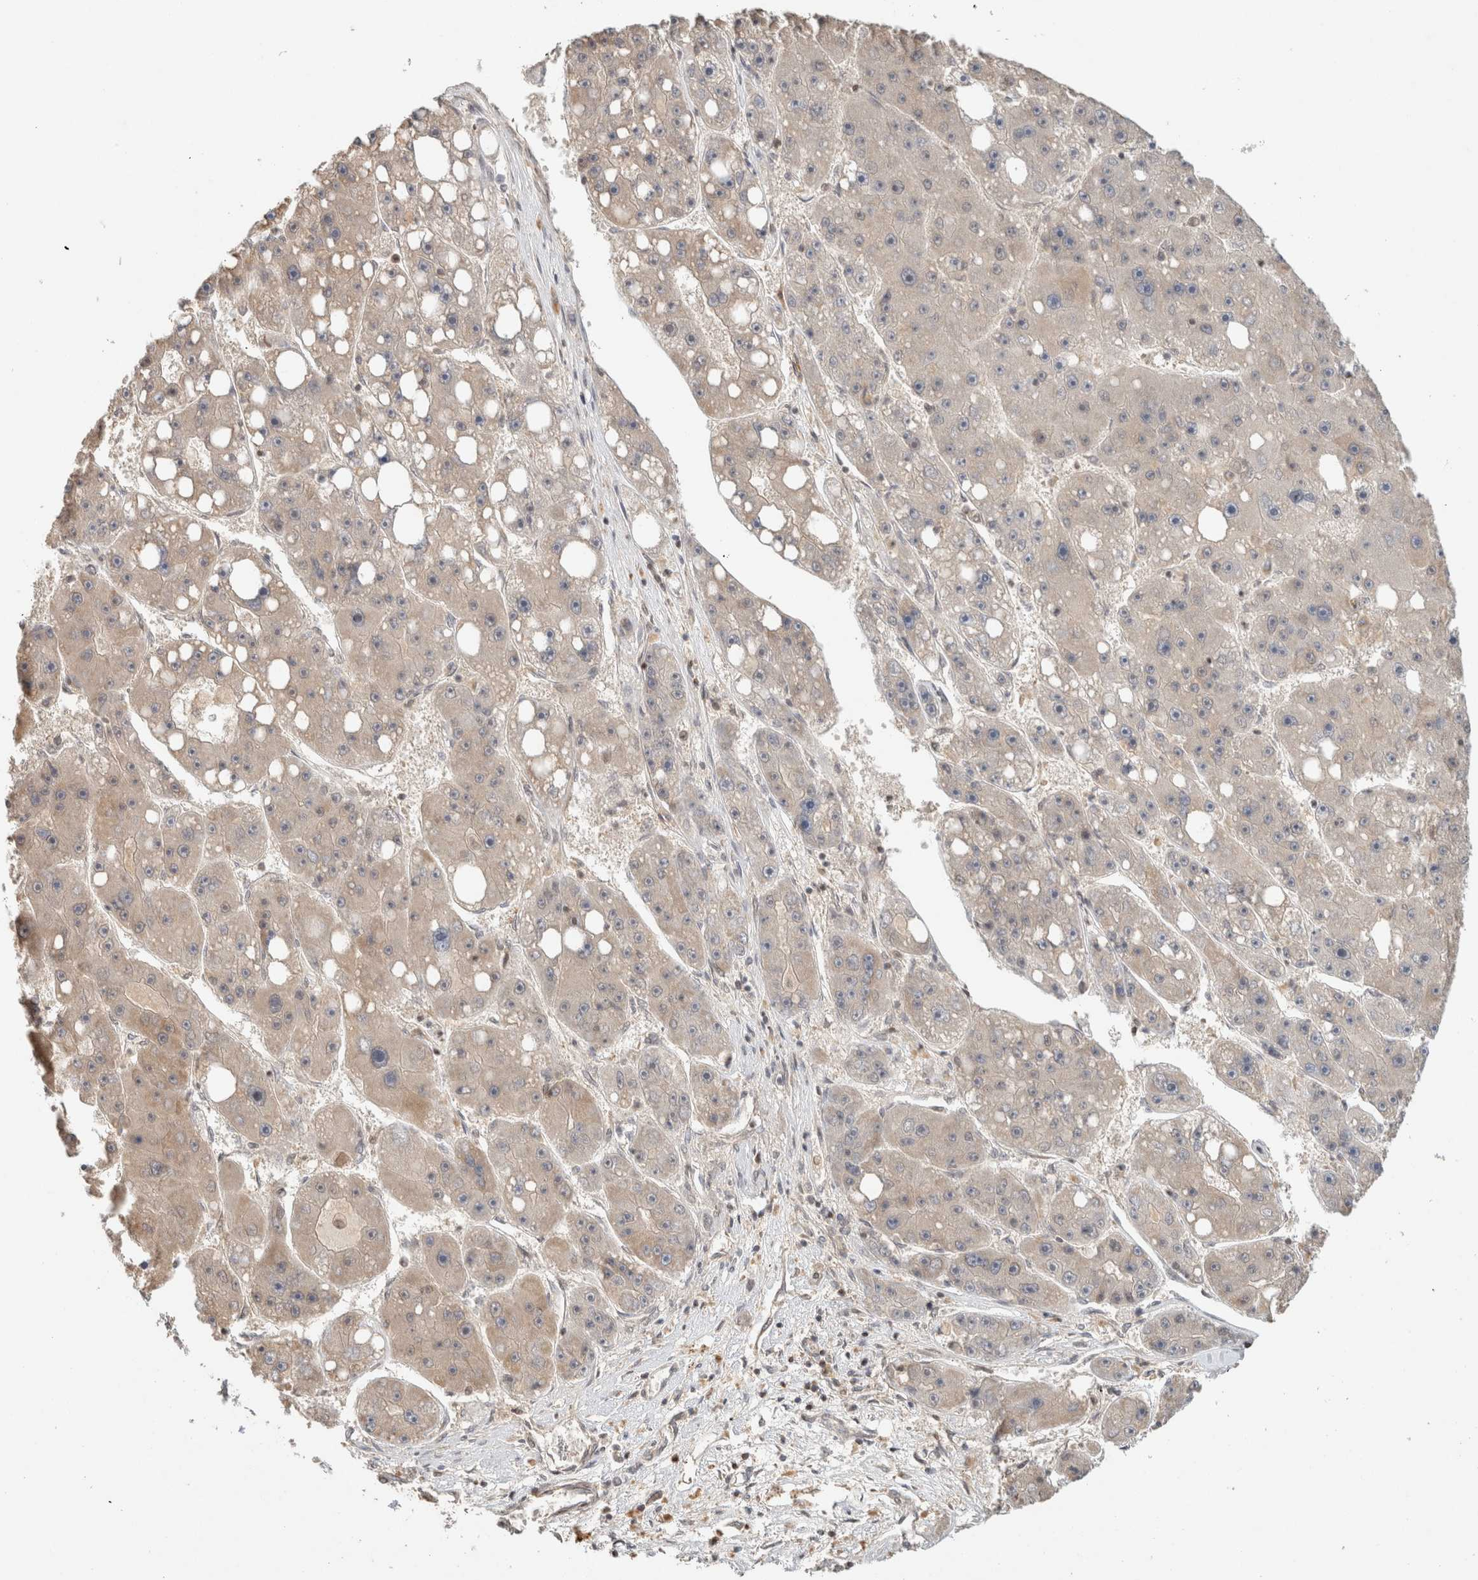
{"staining": {"intensity": "weak", "quantity": "<25%", "location": "cytoplasmic/membranous"}, "tissue": "liver cancer", "cell_type": "Tumor cells", "image_type": "cancer", "snomed": [{"axis": "morphology", "description": "Carcinoma, Hepatocellular, NOS"}, {"axis": "topography", "description": "Liver"}], "caption": "This is an IHC image of human liver hepatocellular carcinoma. There is no expression in tumor cells.", "gene": "CAAP1", "patient": {"sex": "female", "age": 61}}